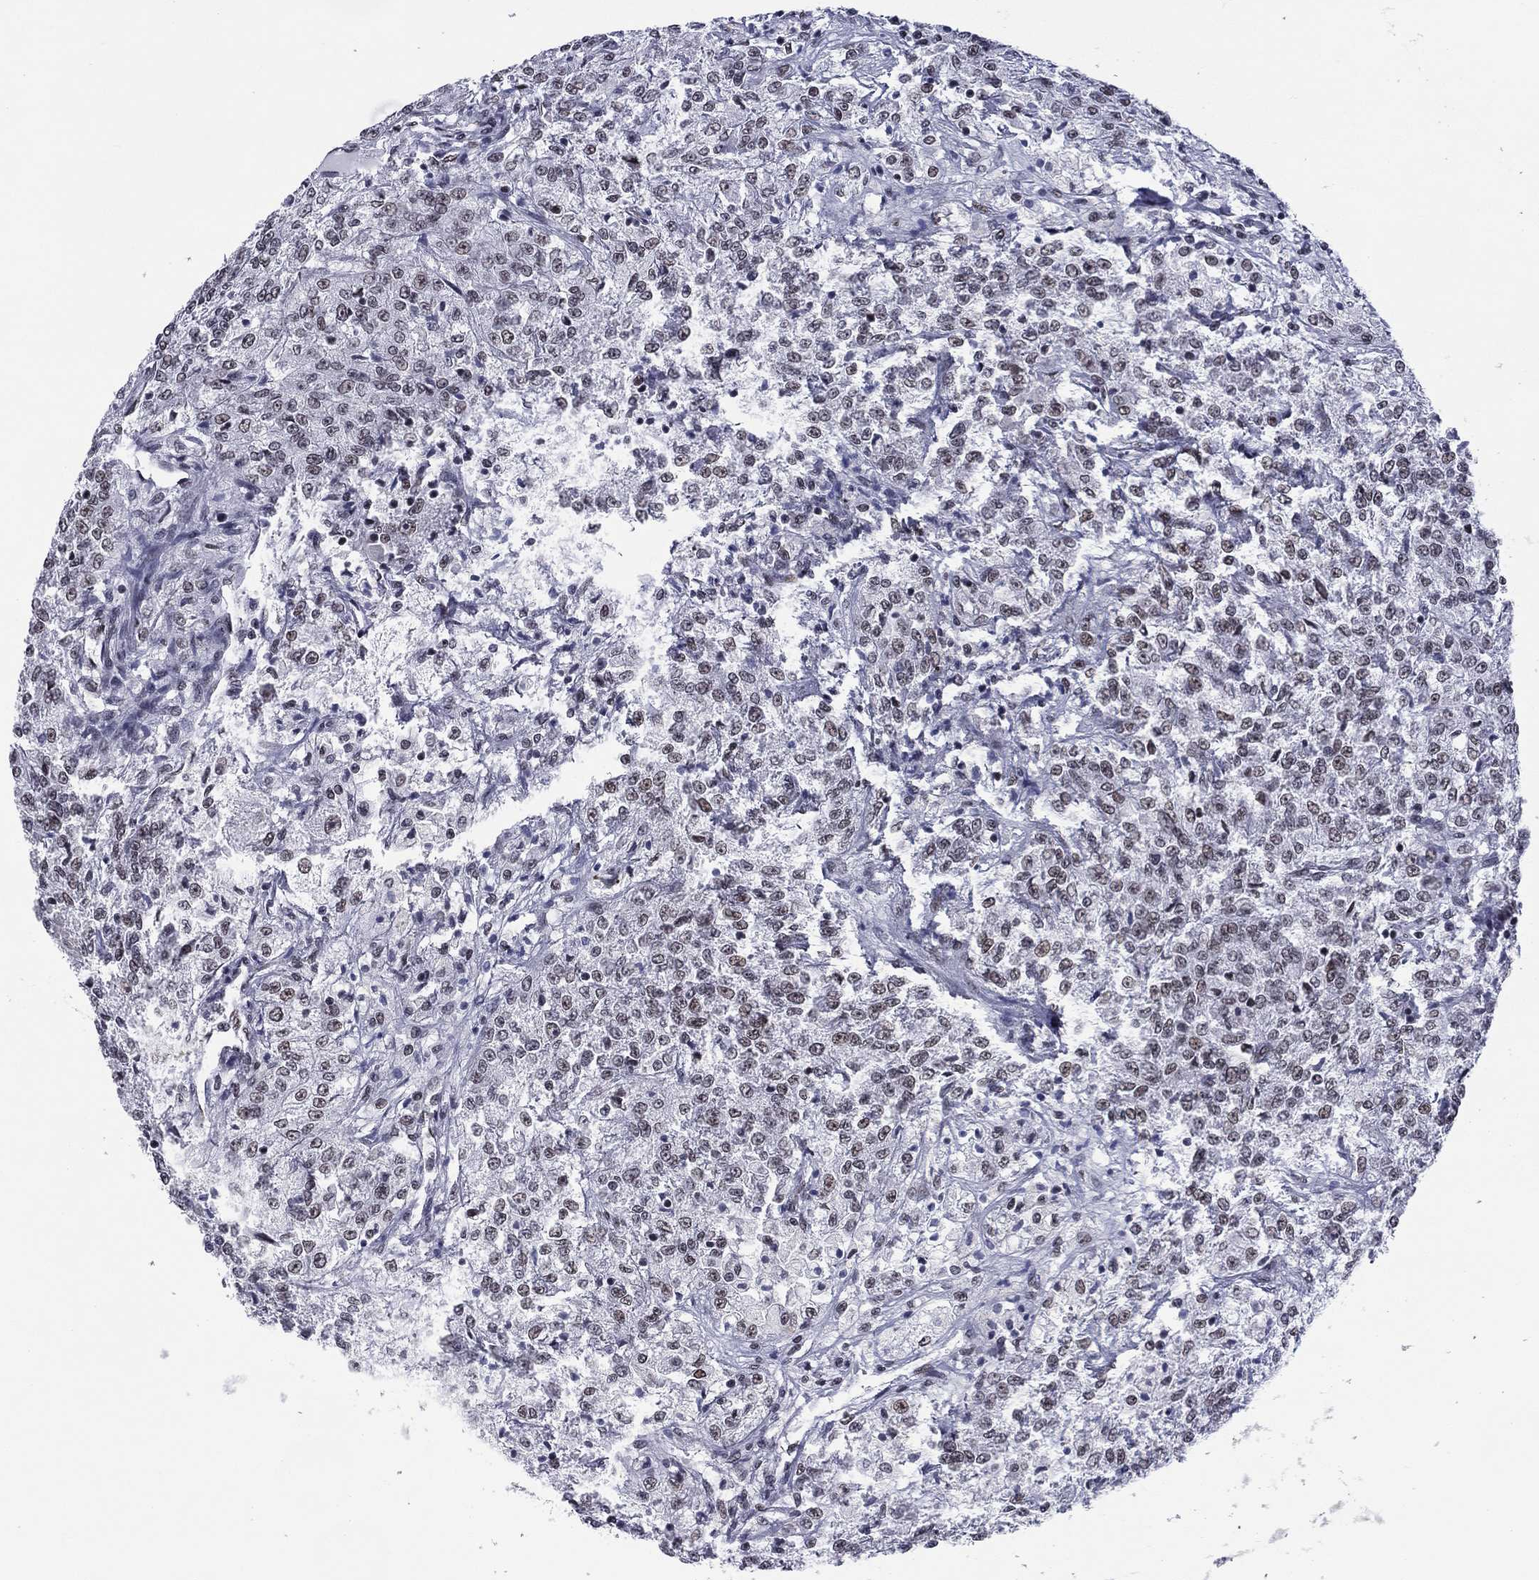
{"staining": {"intensity": "weak", "quantity": "<25%", "location": "nuclear"}, "tissue": "renal cancer", "cell_type": "Tumor cells", "image_type": "cancer", "snomed": [{"axis": "morphology", "description": "Adenocarcinoma, NOS"}, {"axis": "topography", "description": "Kidney"}], "caption": "This is an immunohistochemistry (IHC) micrograph of renal cancer (adenocarcinoma). There is no positivity in tumor cells.", "gene": "ETV5", "patient": {"sex": "female", "age": 63}}